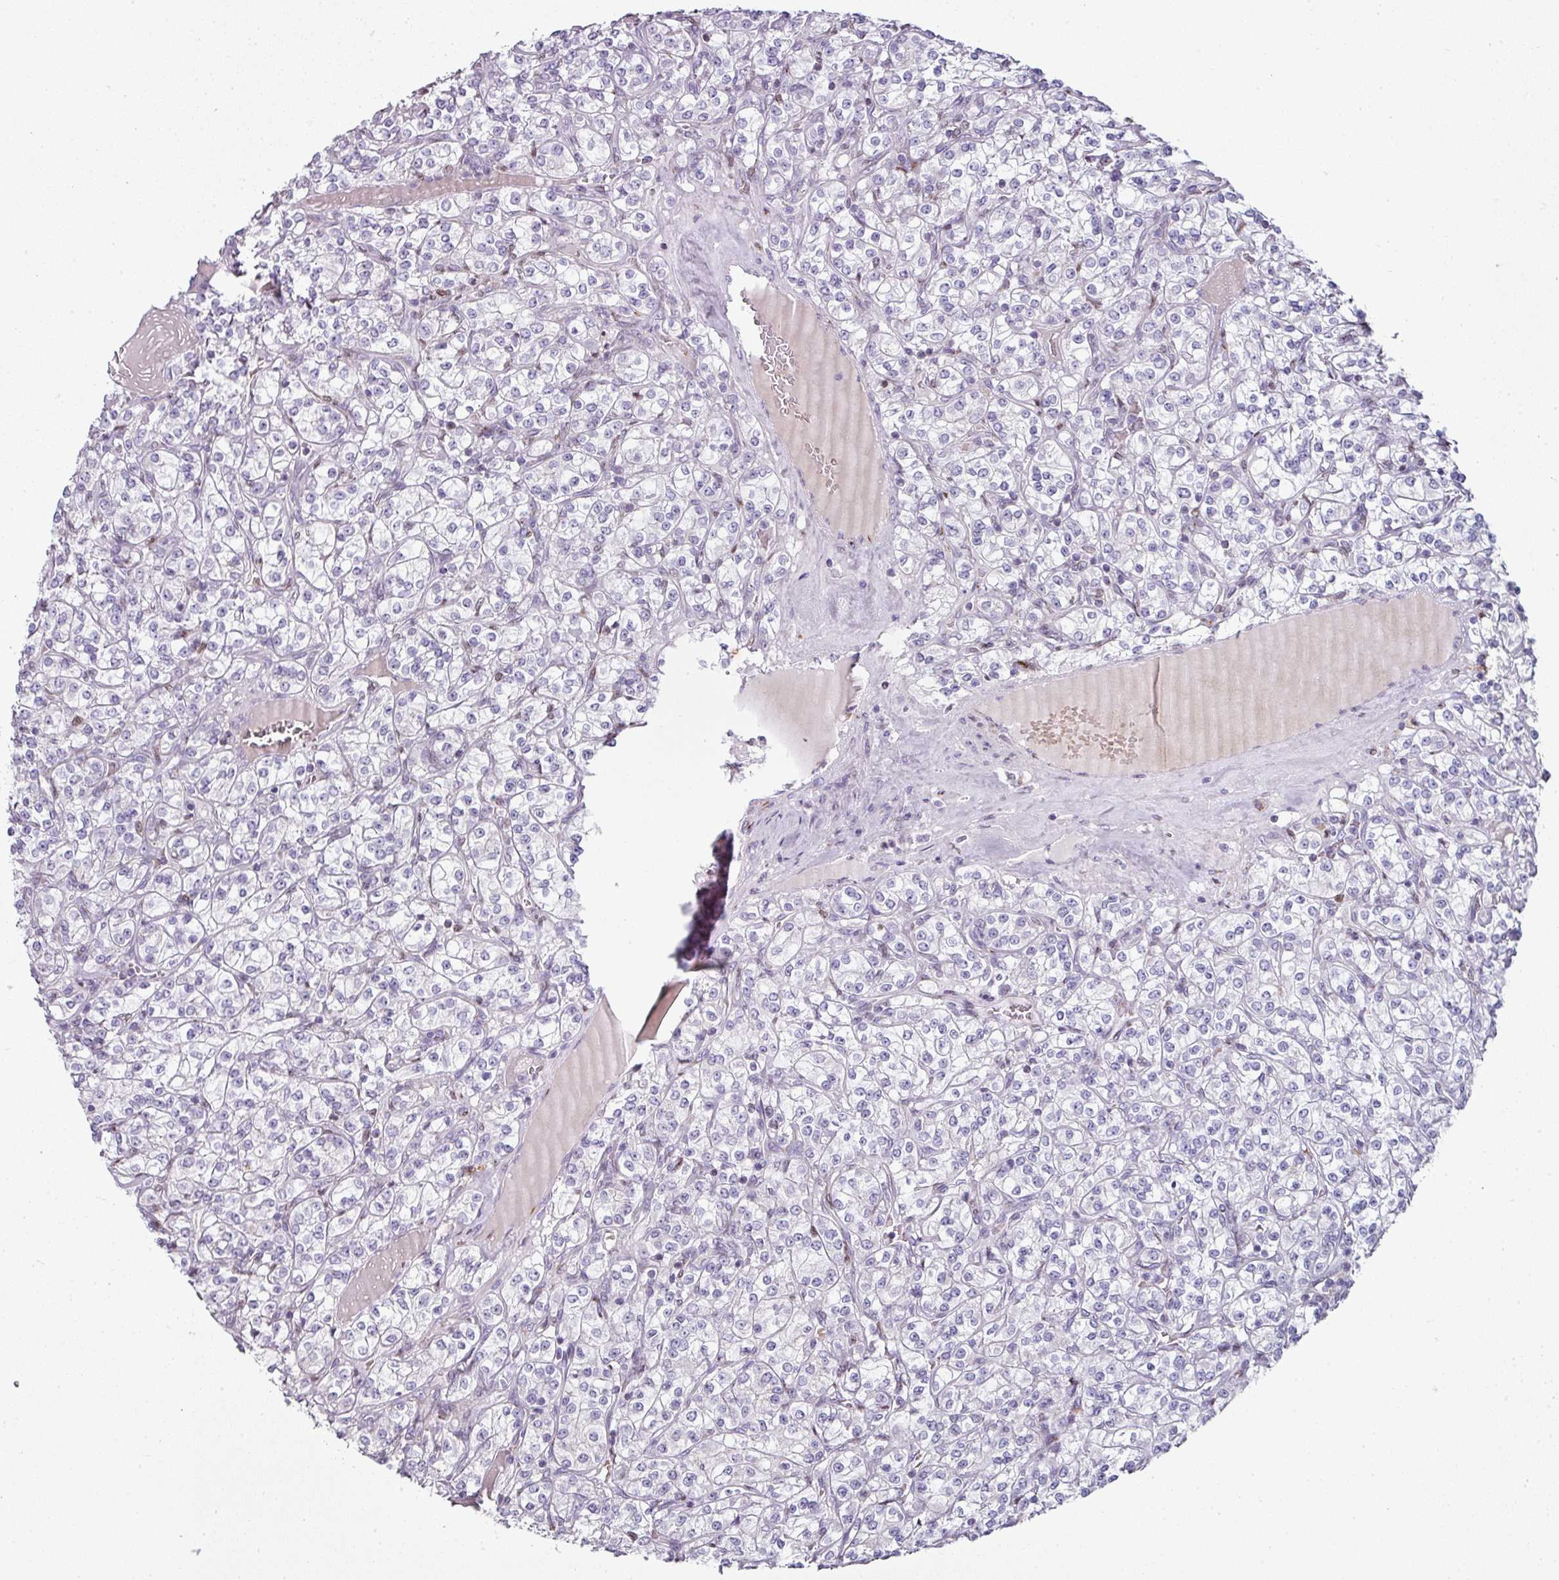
{"staining": {"intensity": "negative", "quantity": "none", "location": "none"}, "tissue": "renal cancer", "cell_type": "Tumor cells", "image_type": "cancer", "snomed": [{"axis": "morphology", "description": "Adenocarcinoma, NOS"}, {"axis": "topography", "description": "Kidney"}], "caption": "This is a photomicrograph of immunohistochemistry staining of adenocarcinoma (renal), which shows no expression in tumor cells.", "gene": "SYT8", "patient": {"sex": "male", "age": 77}}